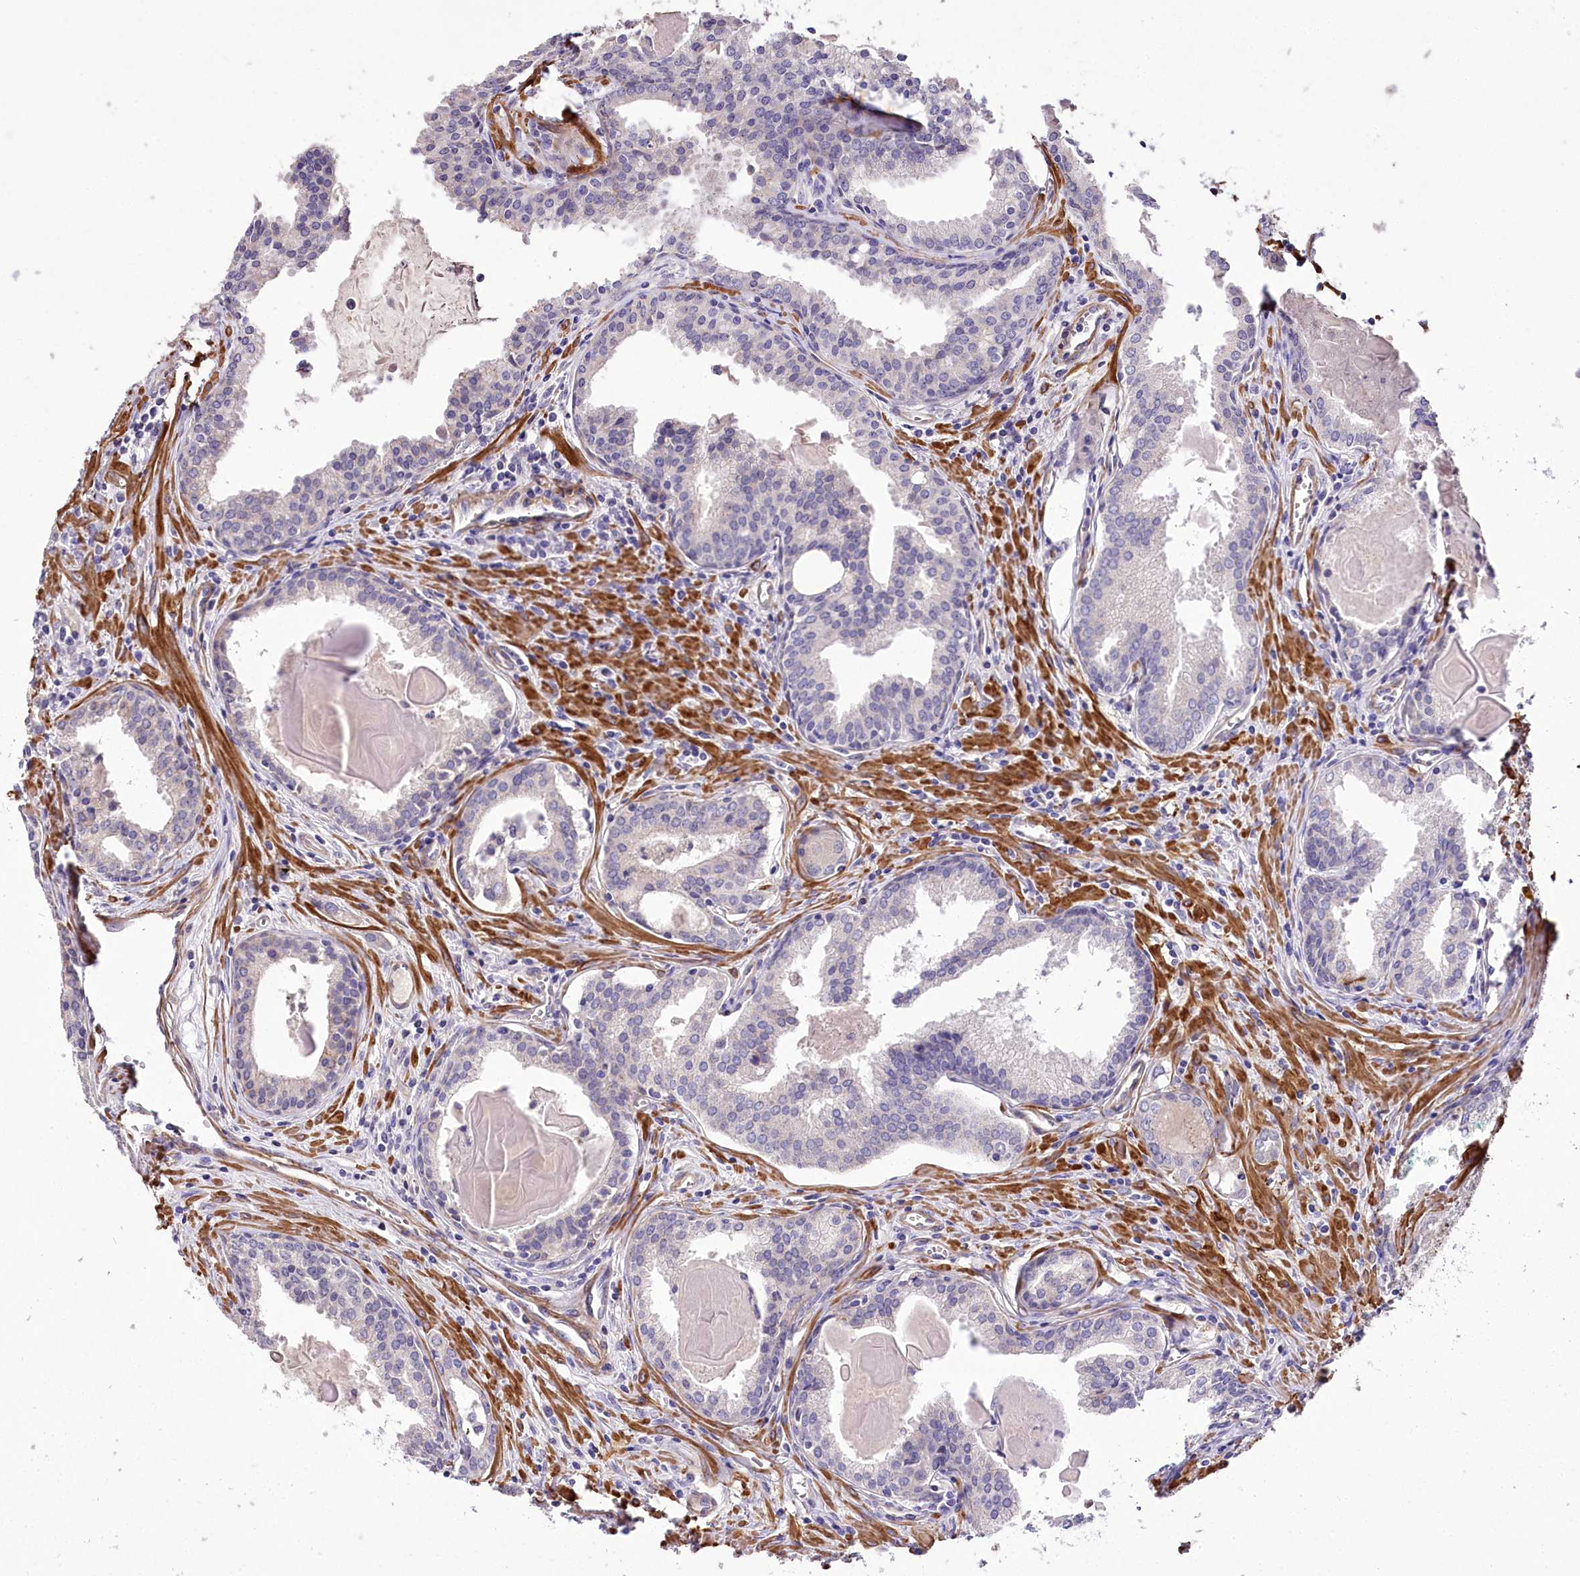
{"staining": {"intensity": "negative", "quantity": "none", "location": "none"}, "tissue": "prostate cancer", "cell_type": "Tumor cells", "image_type": "cancer", "snomed": [{"axis": "morphology", "description": "Adenocarcinoma, High grade"}, {"axis": "topography", "description": "Prostate"}], "caption": "This is a image of immunohistochemistry staining of adenocarcinoma (high-grade) (prostate), which shows no expression in tumor cells.", "gene": "RDH16", "patient": {"sex": "male", "age": 68}}